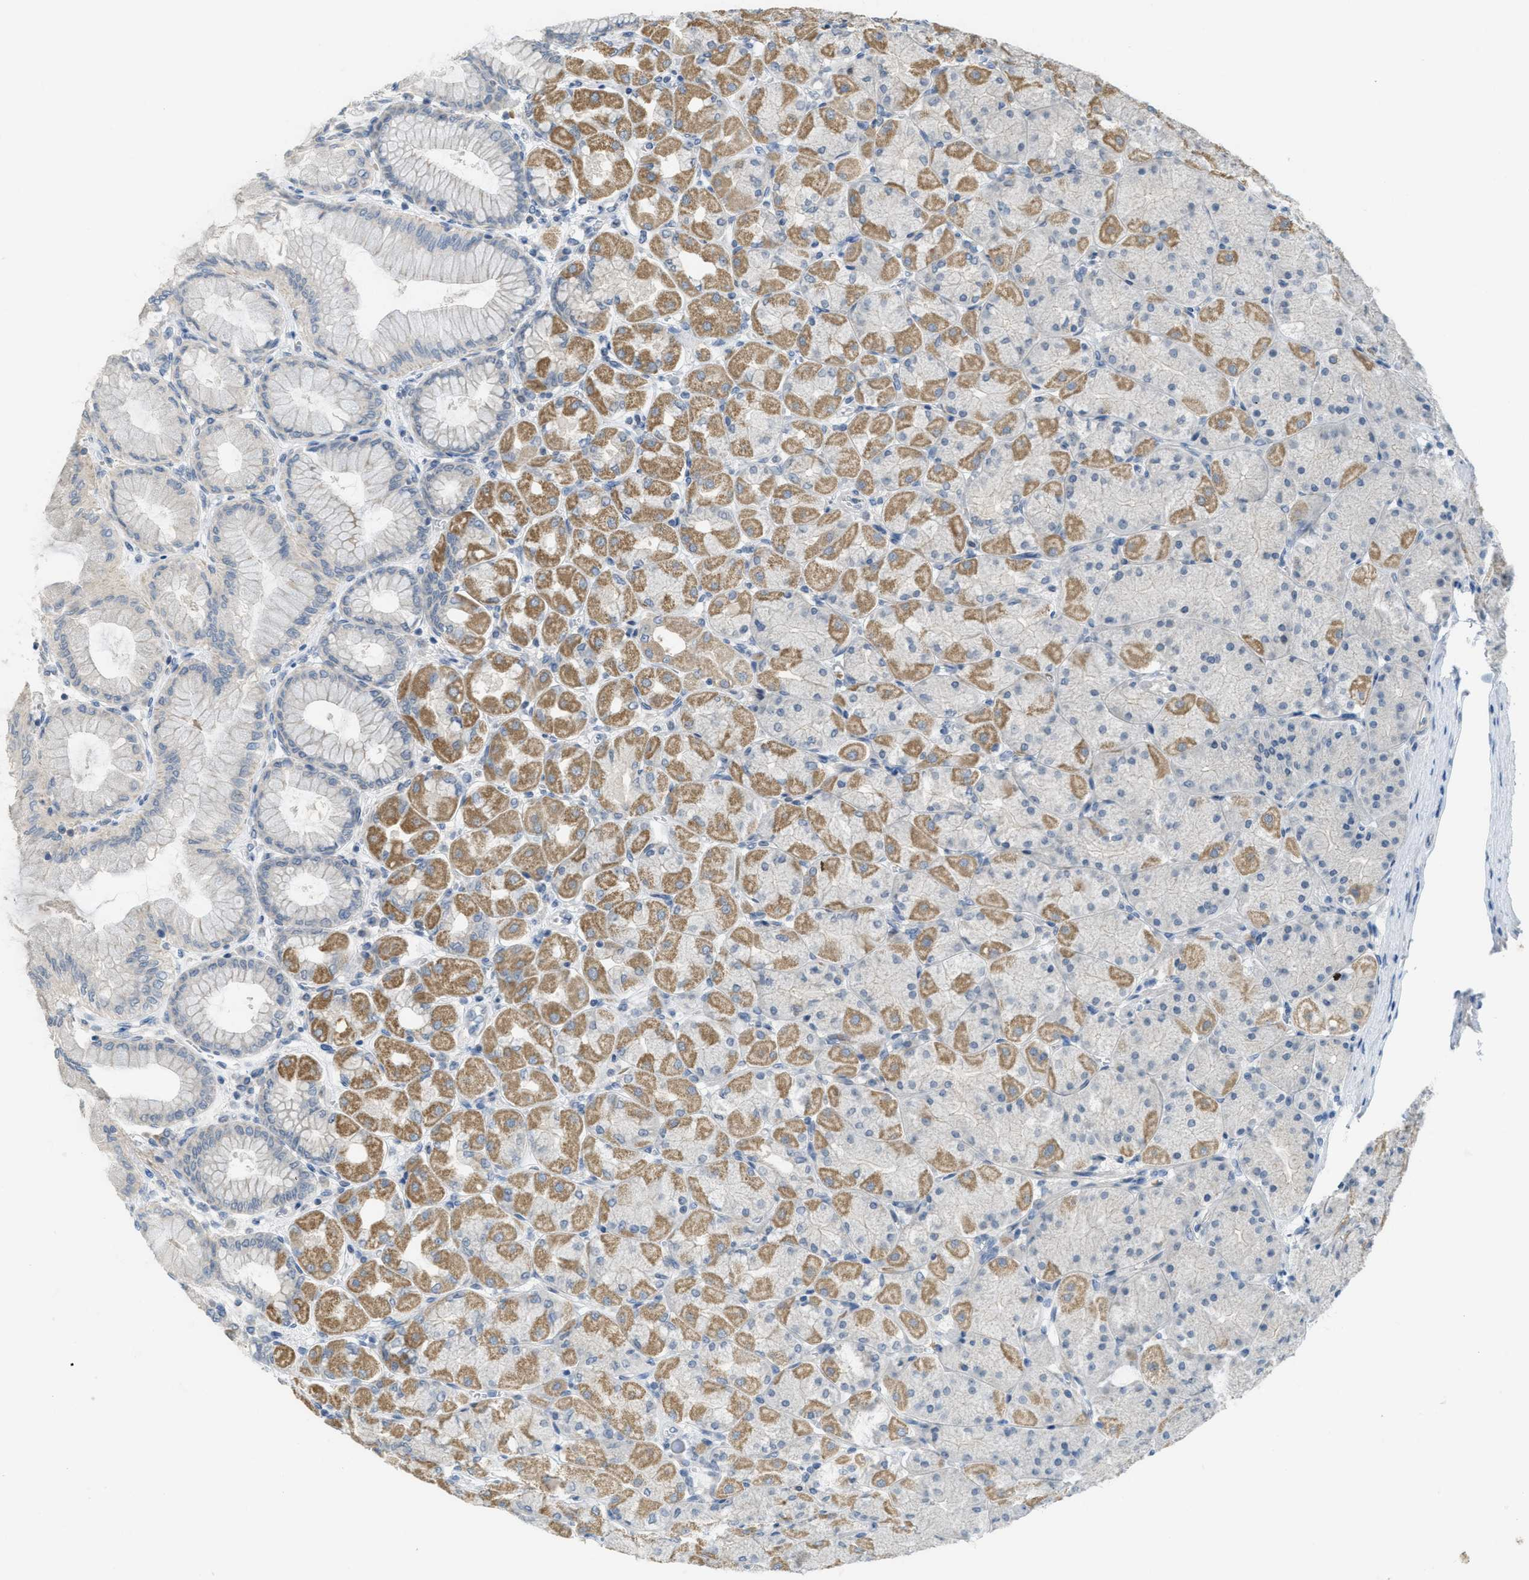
{"staining": {"intensity": "moderate", "quantity": "<25%", "location": "cytoplasmic/membranous"}, "tissue": "stomach", "cell_type": "Glandular cells", "image_type": "normal", "snomed": [{"axis": "morphology", "description": "Normal tissue, NOS"}, {"axis": "topography", "description": "Stomach, upper"}], "caption": "An immunohistochemistry (IHC) histopathology image of benign tissue is shown. Protein staining in brown shows moderate cytoplasmic/membranous positivity in stomach within glandular cells.", "gene": "TXNDC2", "patient": {"sex": "female", "age": 56}}